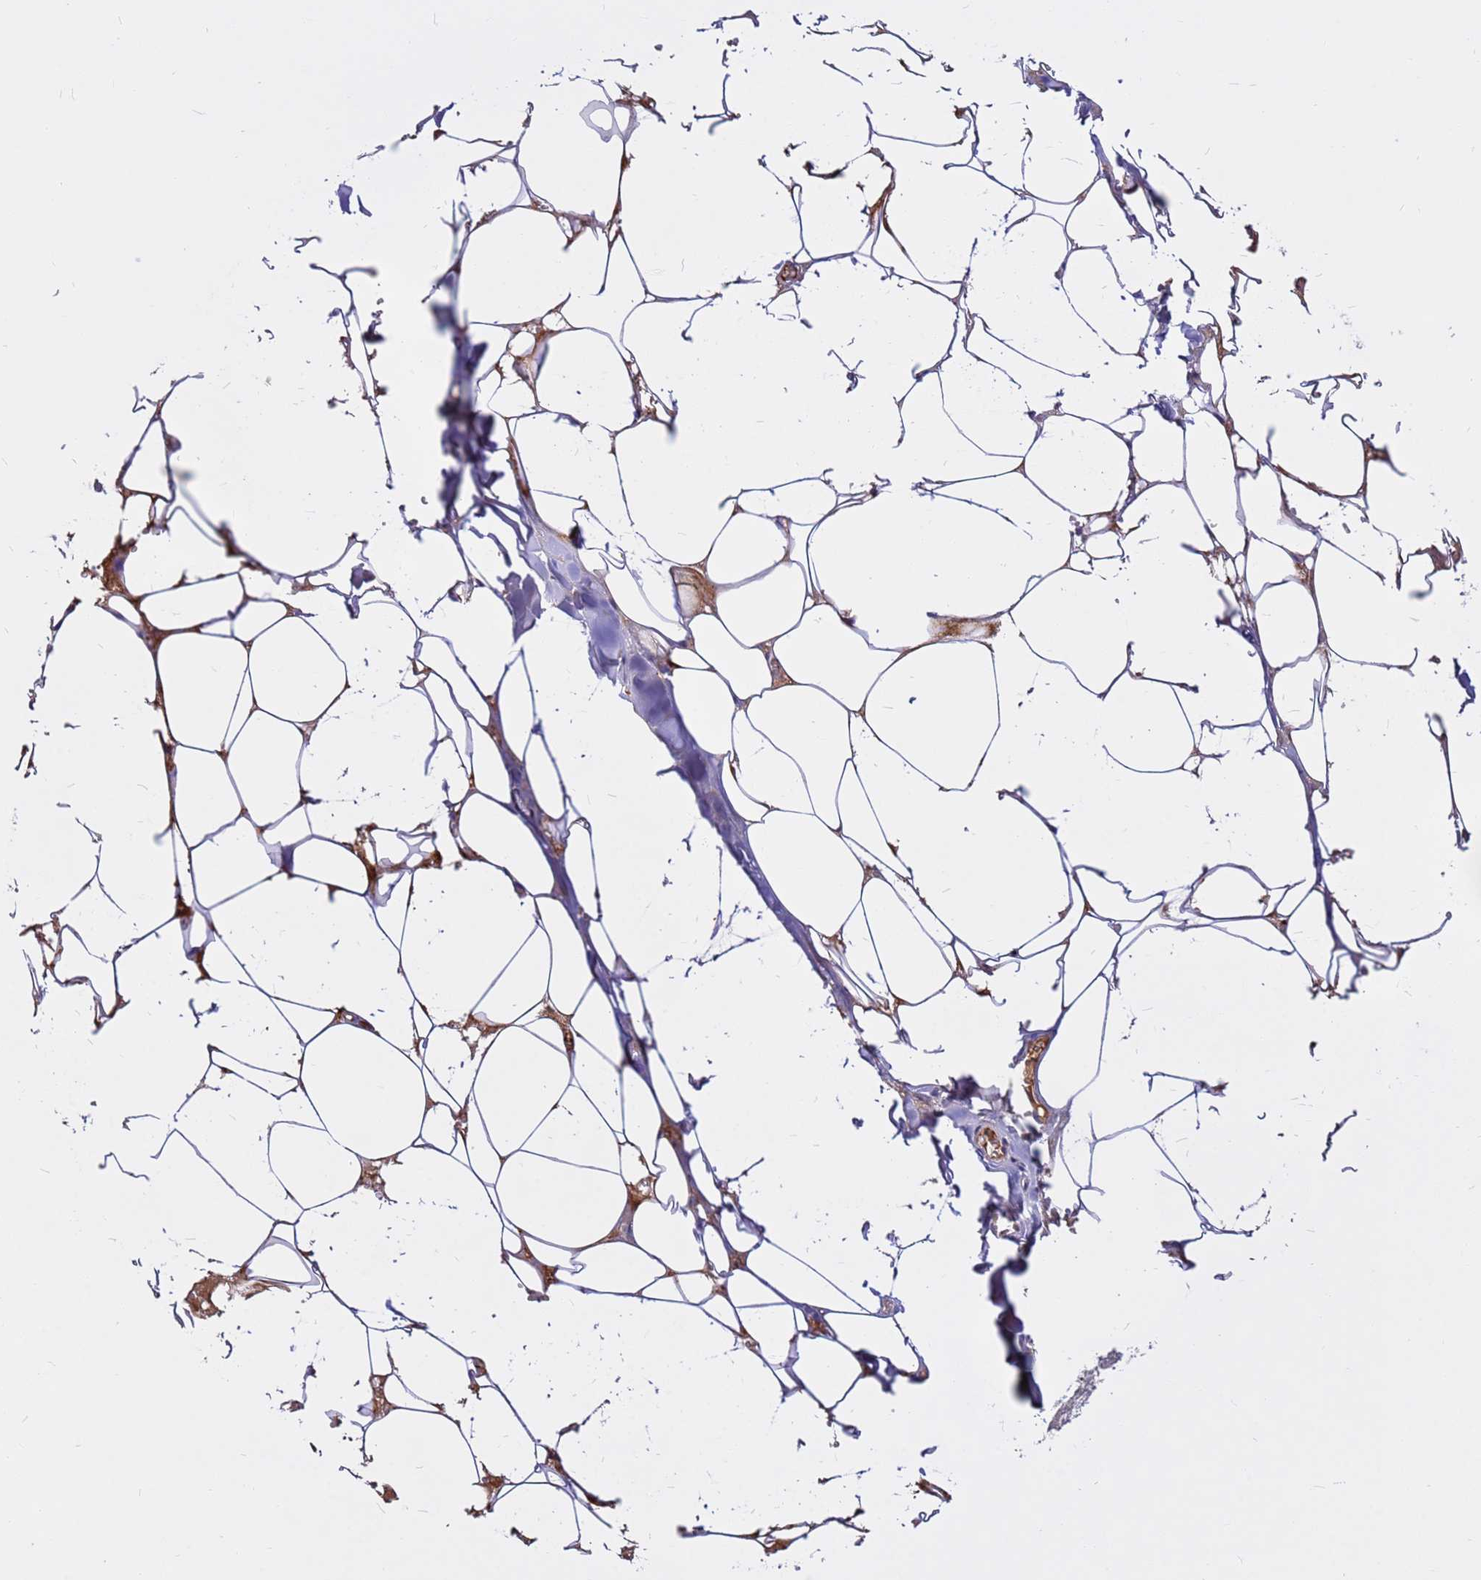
{"staining": {"intensity": "moderate", "quantity": "25%-75%", "location": "cytoplasmic/membranous"}, "tissue": "adipose tissue", "cell_type": "Adipocytes", "image_type": "normal", "snomed": [{"axis": "morphology", "description": "Normal tissue, NOS"}, {"axis": "topography", "description": "Salivary gland"}, {"axis": "topography", "description": "Peripheral nerve tissue"}], "caption": "Brown immunohistochemical staining in normal human adipose tissue exhibits moderate cytoplasmic/membranous staining in about 25%-75% of adipocytes.", "gene": "CRHBP", "patient": {"sex": "male", "age": 38}}